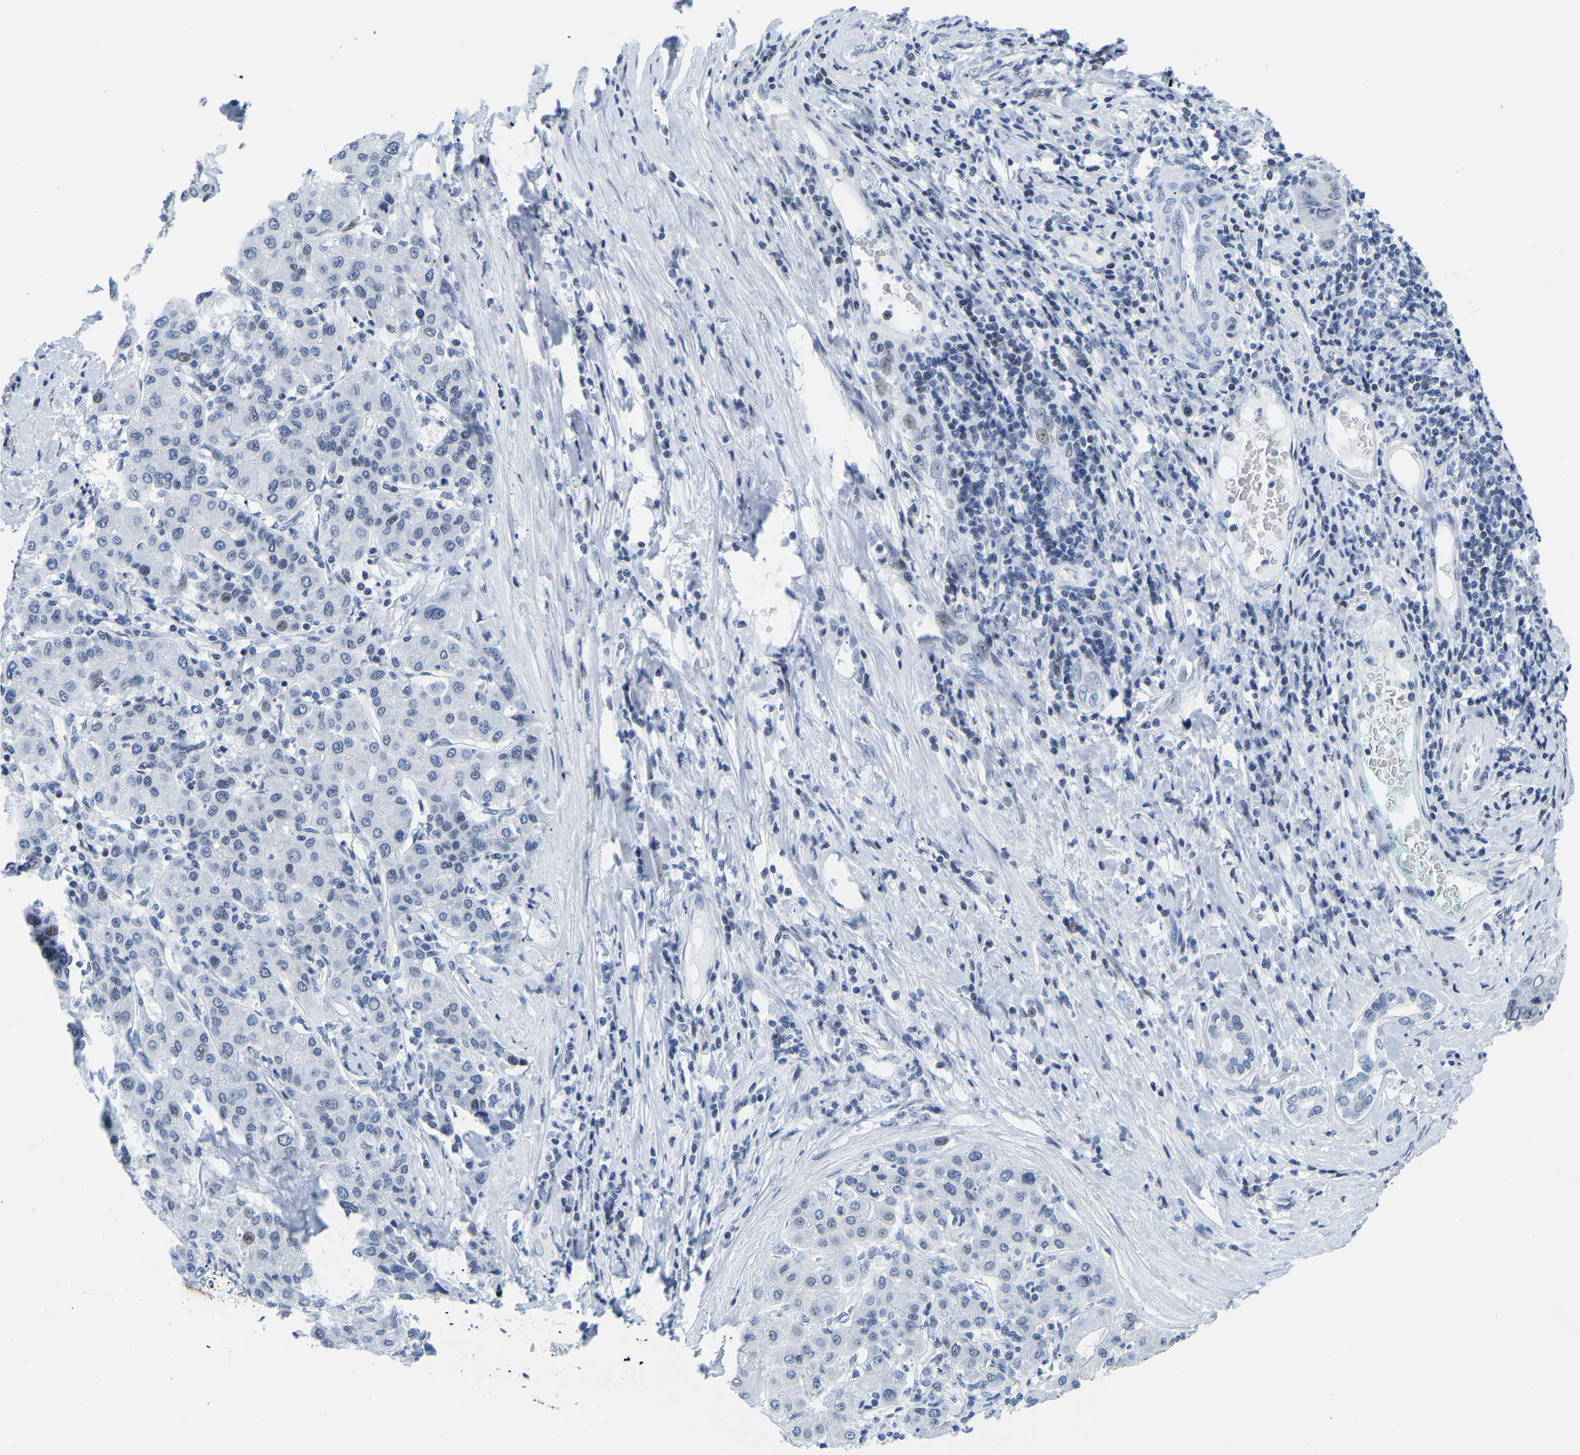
{"staining": {"intensity": "negative", "quantity": "none", "location": "none"}, "tissue": "liver cancer", "cell_type": "Tumor cells", "image_type": "cancer", "snomed": [{"axis": "morphology", "description": "Carcinoma, Hepatocellular, NOS"}, {"axis": "topography", "description": "Liver"}], "caption": "Immunohistochemistry (IHC) of human liver cancer (hepatocellular carcinoma) displays no positivity in tumor cells.", "gene": "UPK3A", "patient": {"sex": "male", "age": 65}}